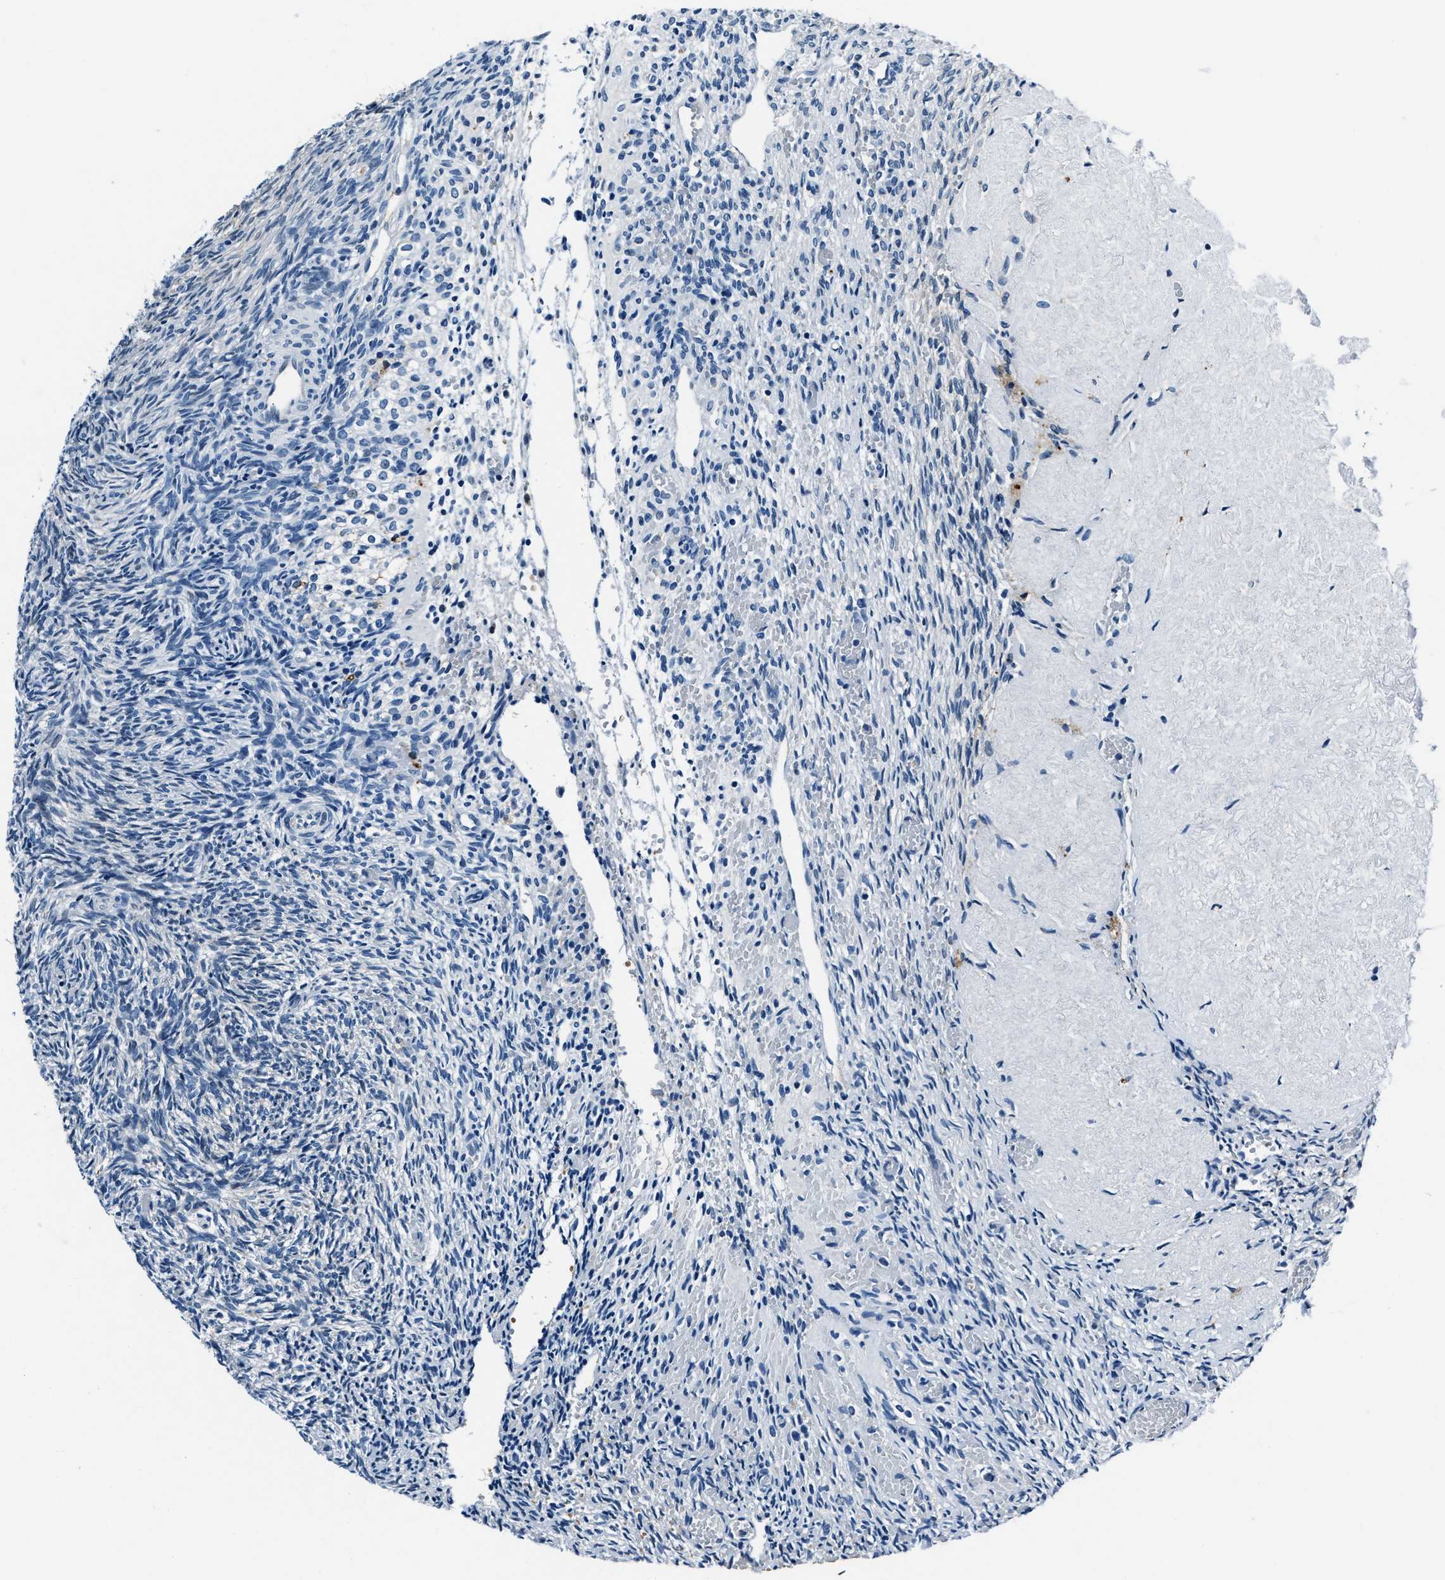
{"staining": {"intensity": "negative", "quantity": "none", "location": "none"}, "tissue": "ovary", "cell_type": "Ovarian stroma cells", "image_type": "normal", "snomed": [{"axis": "morphology", "description": "Normal tissue, NOS"}, {"axis": "topography", "description": "Ovary"}], "caption": "Immunohistochemistry image of unremarkable ovary: human ovary stained with DAB (3,3'-diaminobenzidine) reveals no significant protein staining in ovarian stroma cells. The staining was performed using DAB to visualize the protein expression in brown, while the nuclei were stained in blue with hematoxylin (Magnification: 20x).", "gene": "PTPDC1", "patient": {"sex": "female", "age": 41}}